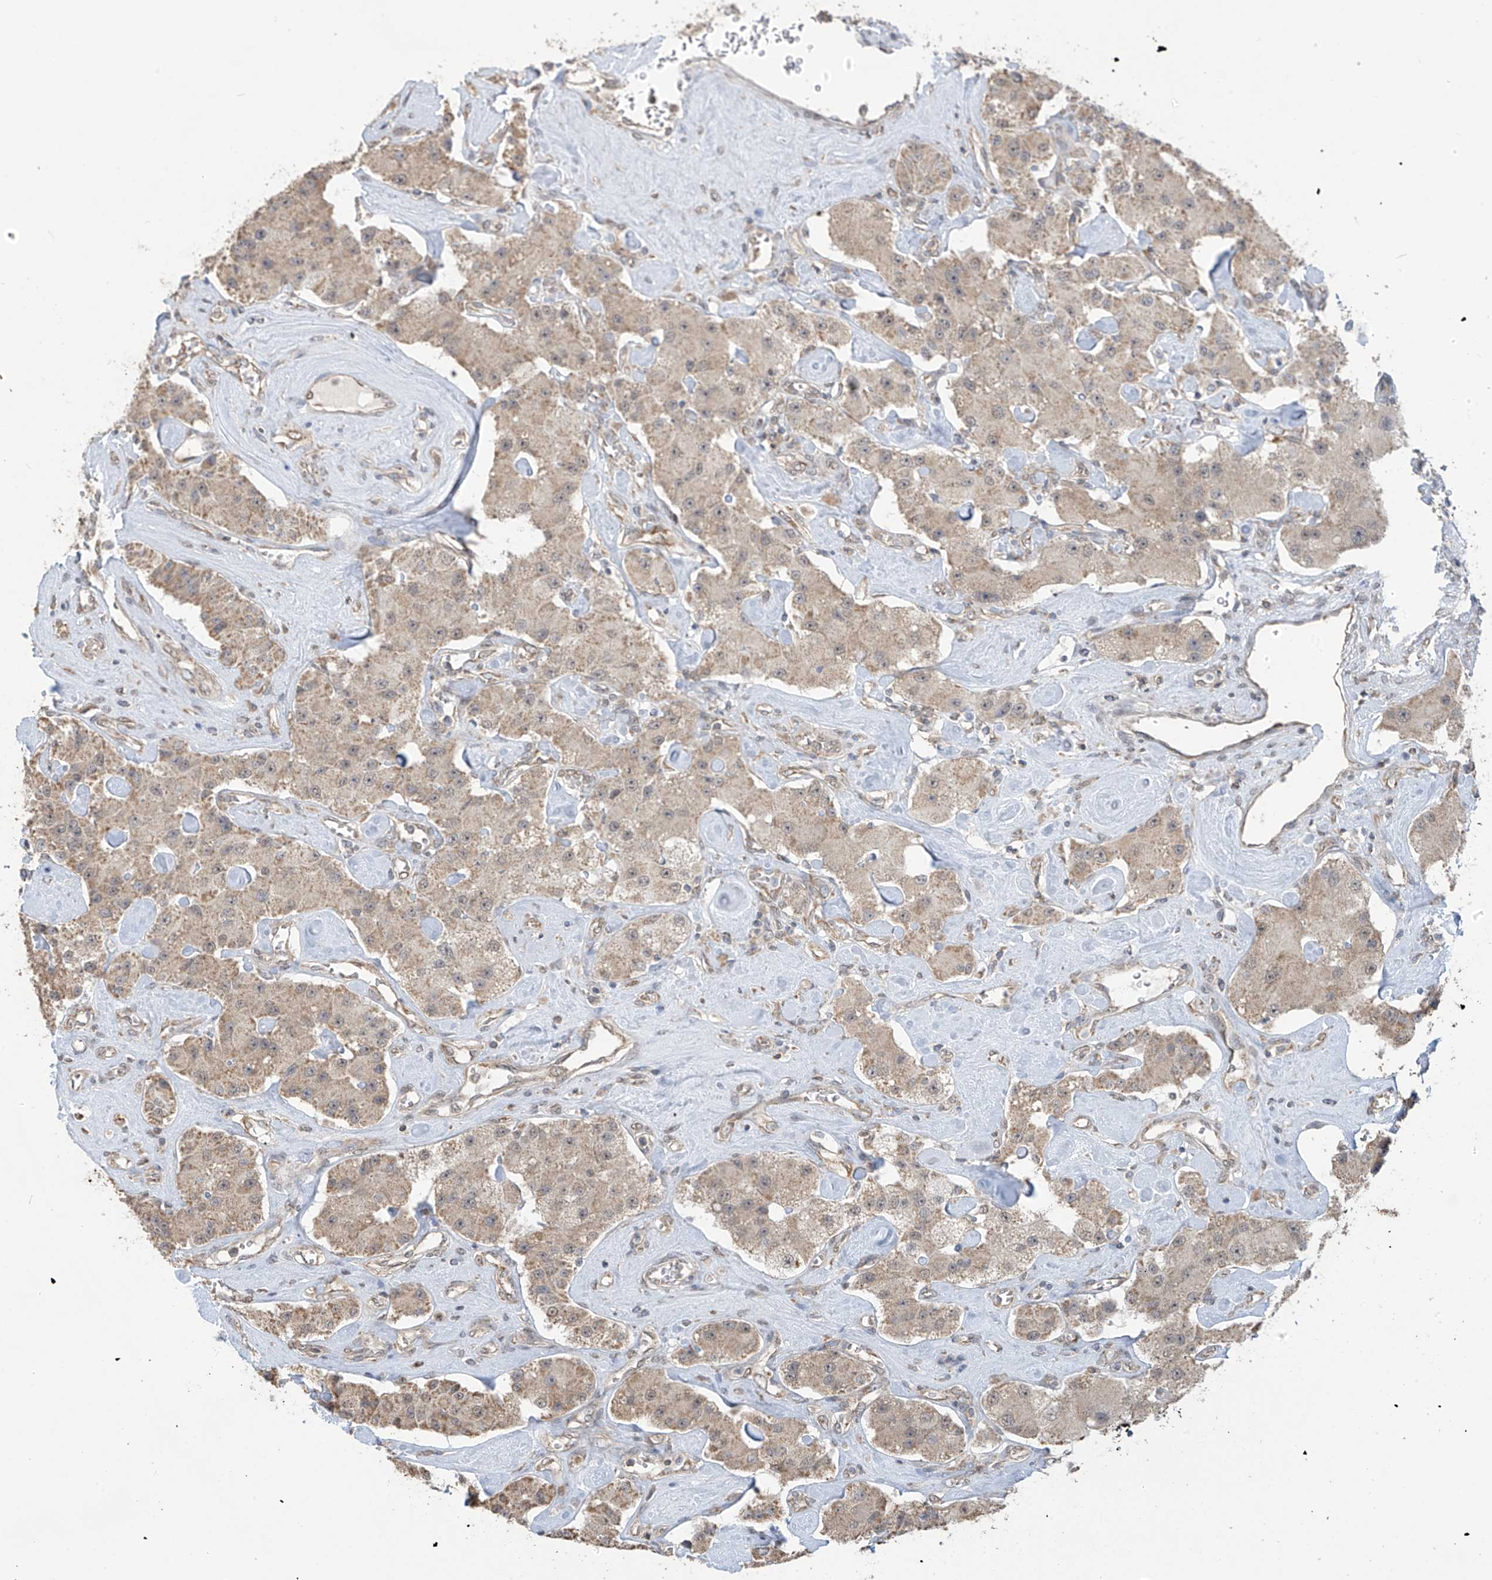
{"staining": {"intensity": "moderate", "quantity": "25%-75%", "location": "cytoplasmic/membranous,nuclear"}, "tissue": "carcinoid", "cell_type": "Tumor cells", "image_type": "cancer", "snomed": [{"axis": "morphology", "description": "Carcinoid, malignant, NOS"}, {"axis": "topography", "description": "Pancreas"}], "caption": "Immunohistochemistry micrograph of carcinoid stained for a protein (brown), which exhibits medium levels of moderate cytoplasmic/membranous and nuclear expression in approximately 25%-75% of tumor cells.", "gene": "KIAA1522", "patient": {"sex": "male", "age": 41}}